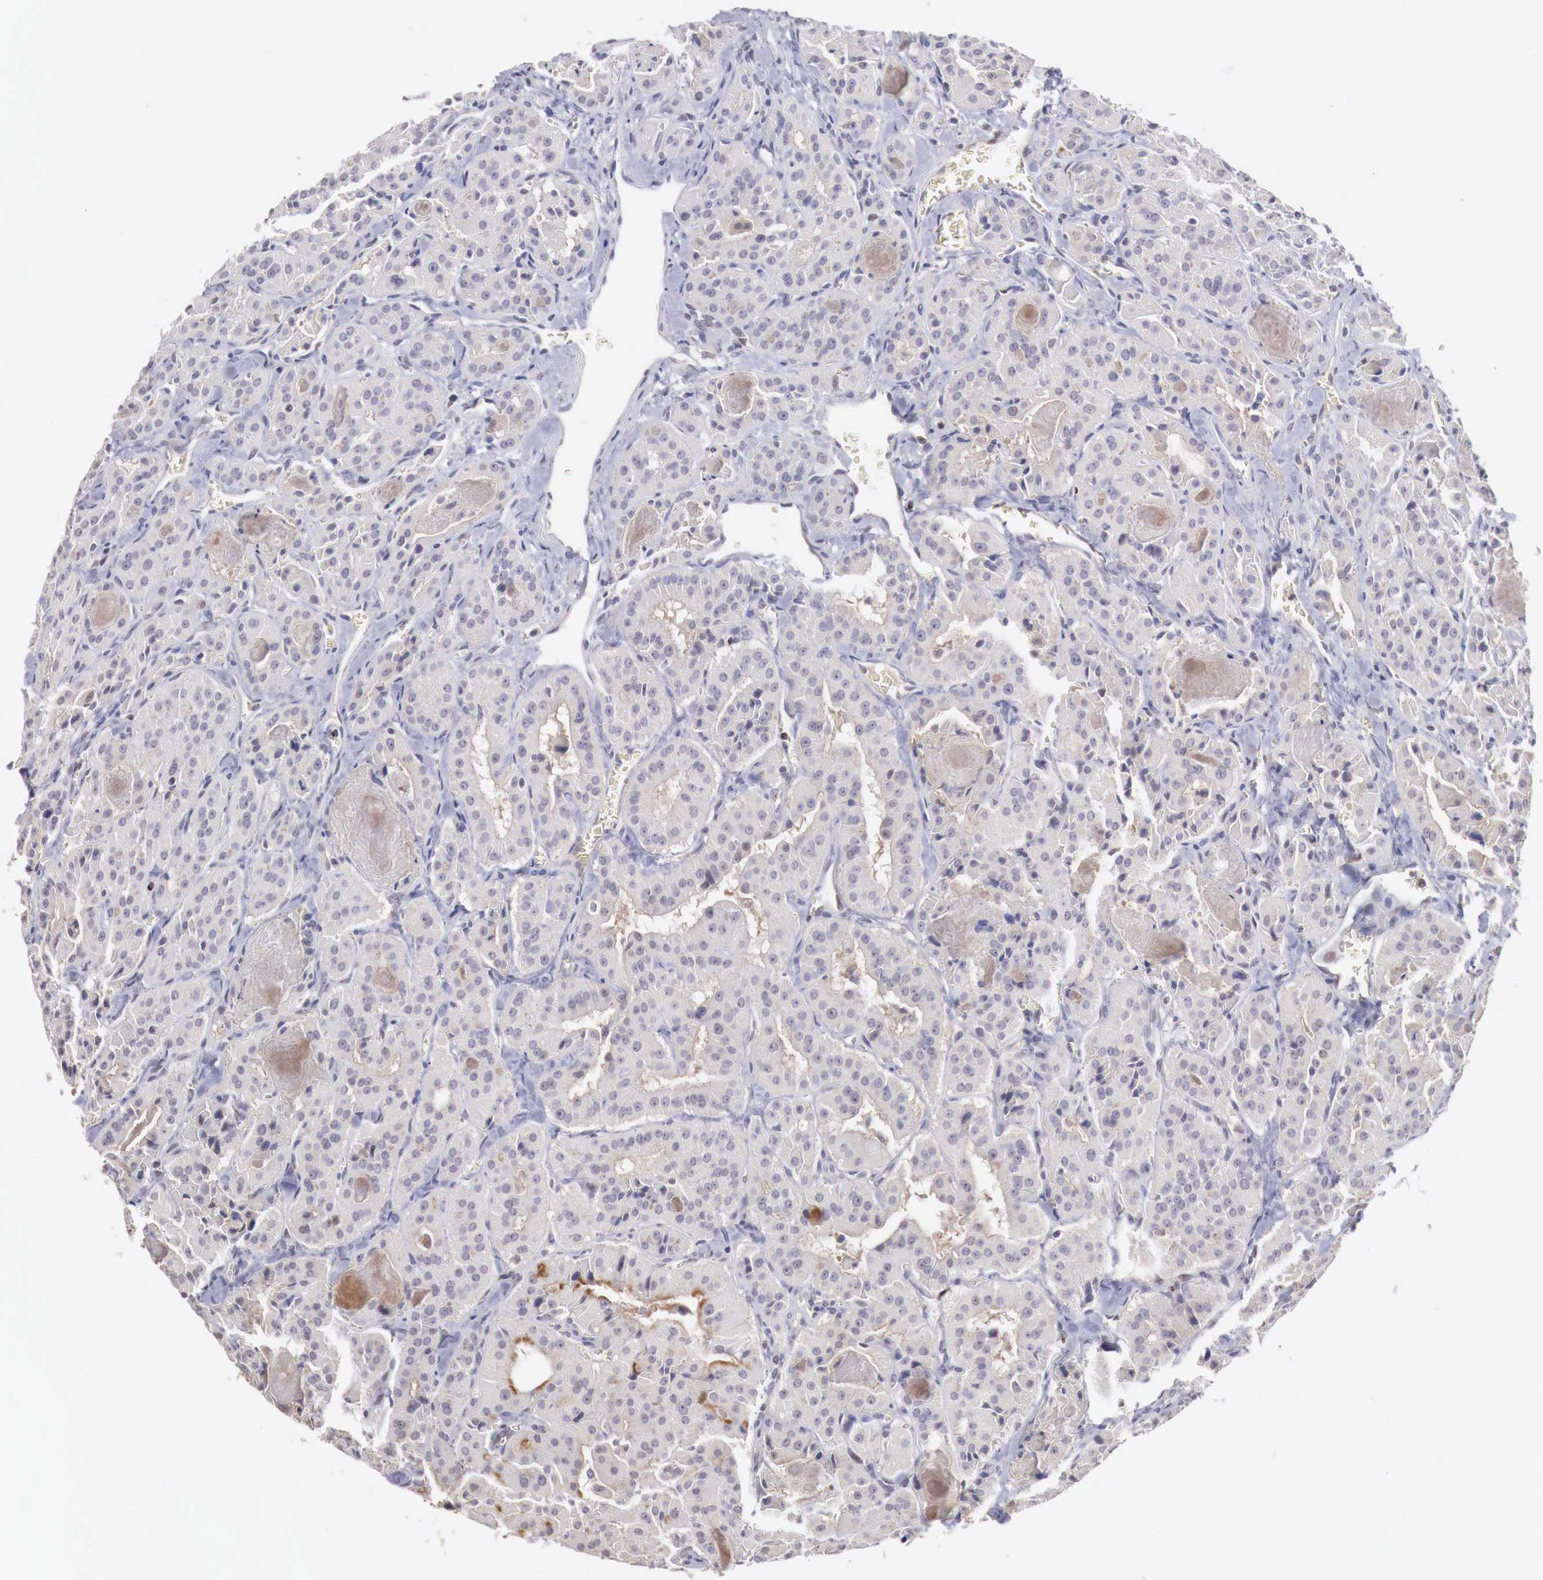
{"staining": {"intensity": "weak", "quantity": ">75%", "location": "cytoplasmic/membranous"}, "tissue": "thyroid cancer", "cell_type": "Tumor cells", "image_type": "cancer", "snomed": [{"axis": "morphology", "description": "Carcinoma, NOS"}, {"axis": "topography", "description": "Thyroid gland"}], "caption": "High-magnification brightfield microscopy of thyroid cancer stained with DAB (3,3'-diaminobenzidine) (brown) and counterstained with hematoxylin (blue). tumor cells exhibit weak cytoplasmic/membranous staining is identified in approximately>75% of cells.", "gene": "TBC1D9", "patient": {"sex": "male", "age": 76}}